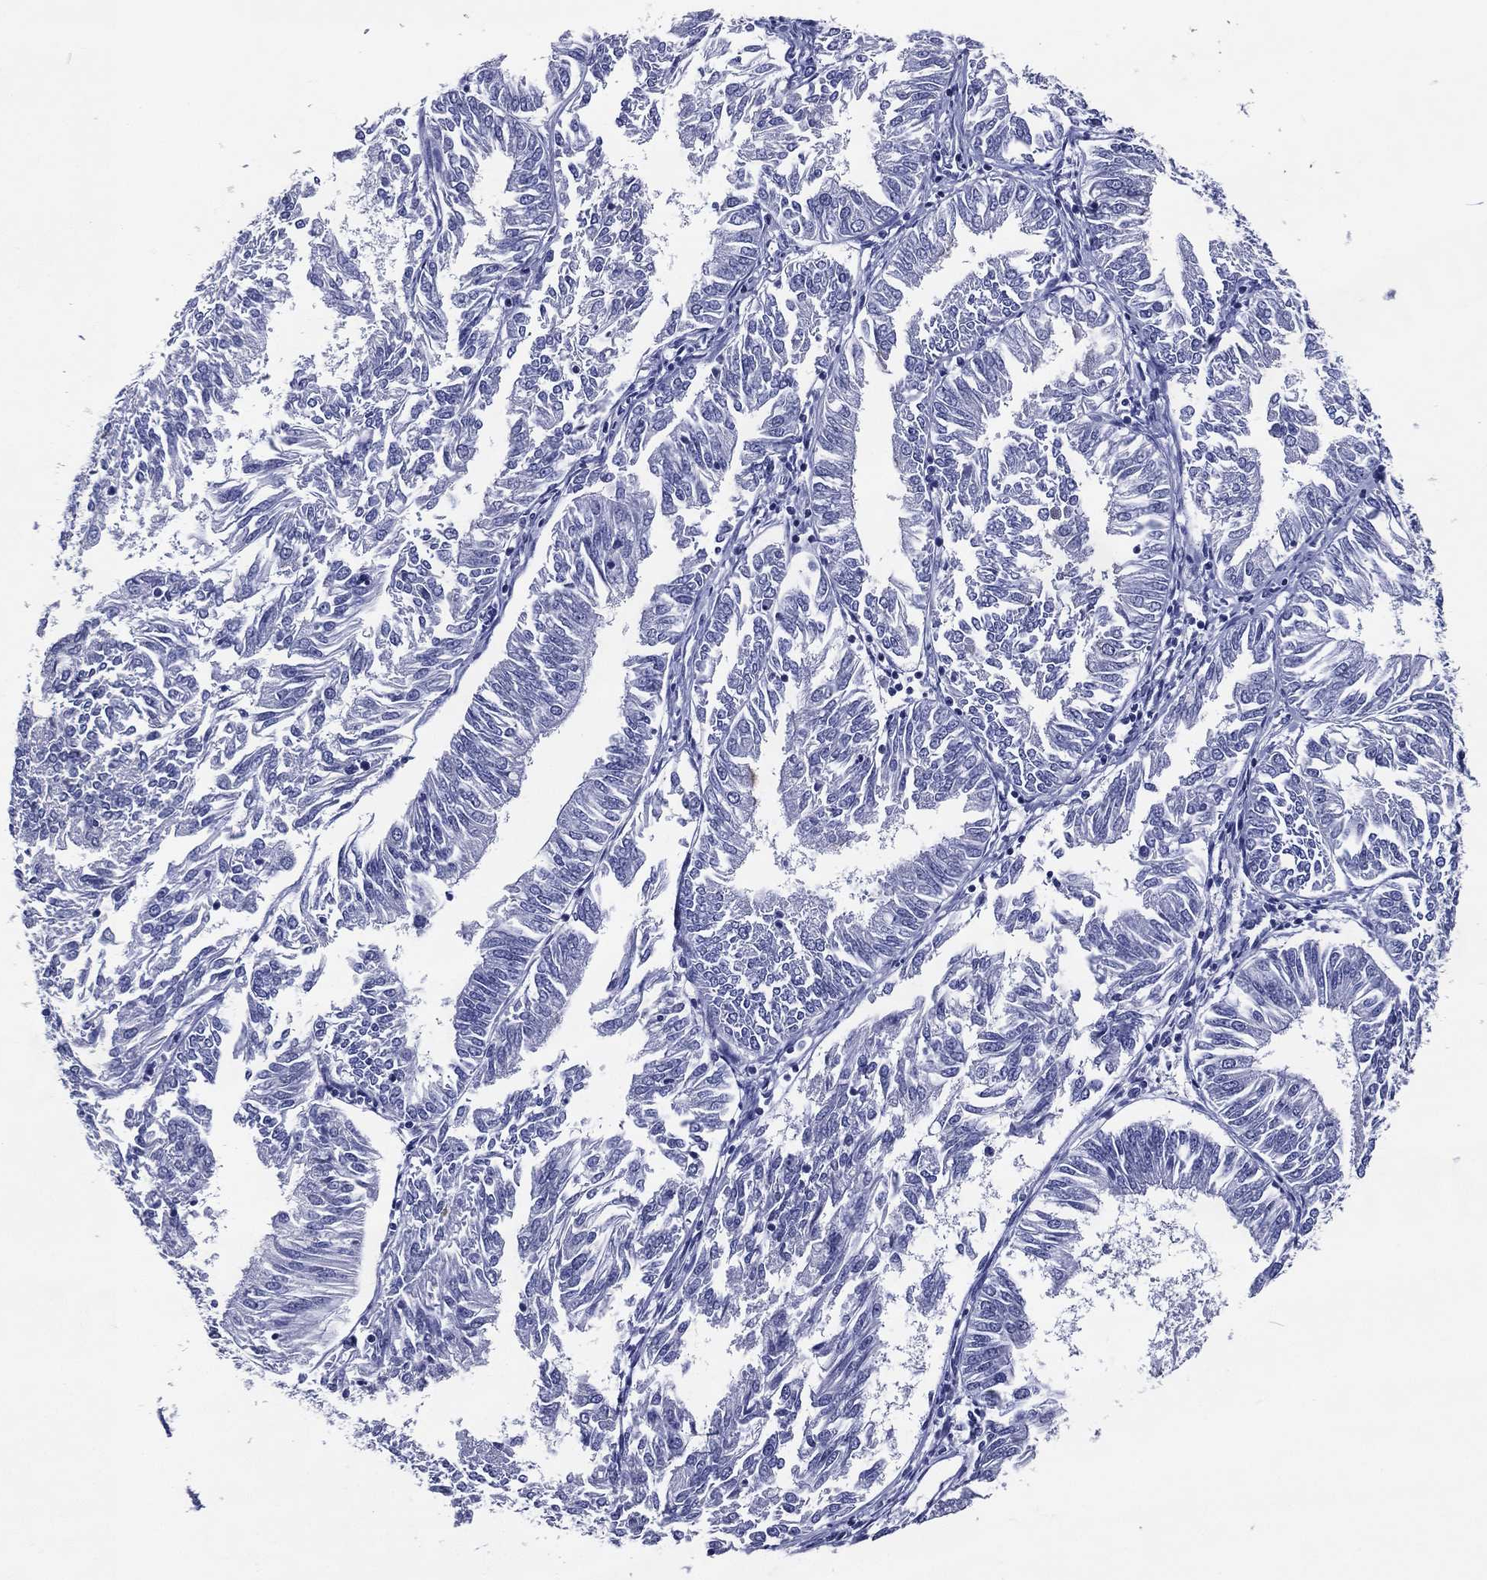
{"staining": {"intensity": "negative", "quantity": "none", "location": "none"}, "tissue": "endometrial cancer", "cell_type": "Tumor cells", "image_type": "cancer", "snomed": [{"axis": "morphology", "description": "Adenocarcinoma, NOS"}, {"axis": "topography", "description": "Endometrium"}], "caption": "An immunohistochemistry photomicrograph of adenocarcinoma (endometrial) is shown. There is no staining in tumor cells of adenocarcinoma (endometrial).", "gene": "ACE2", "patient": {"sex": "female", "age": 58}}